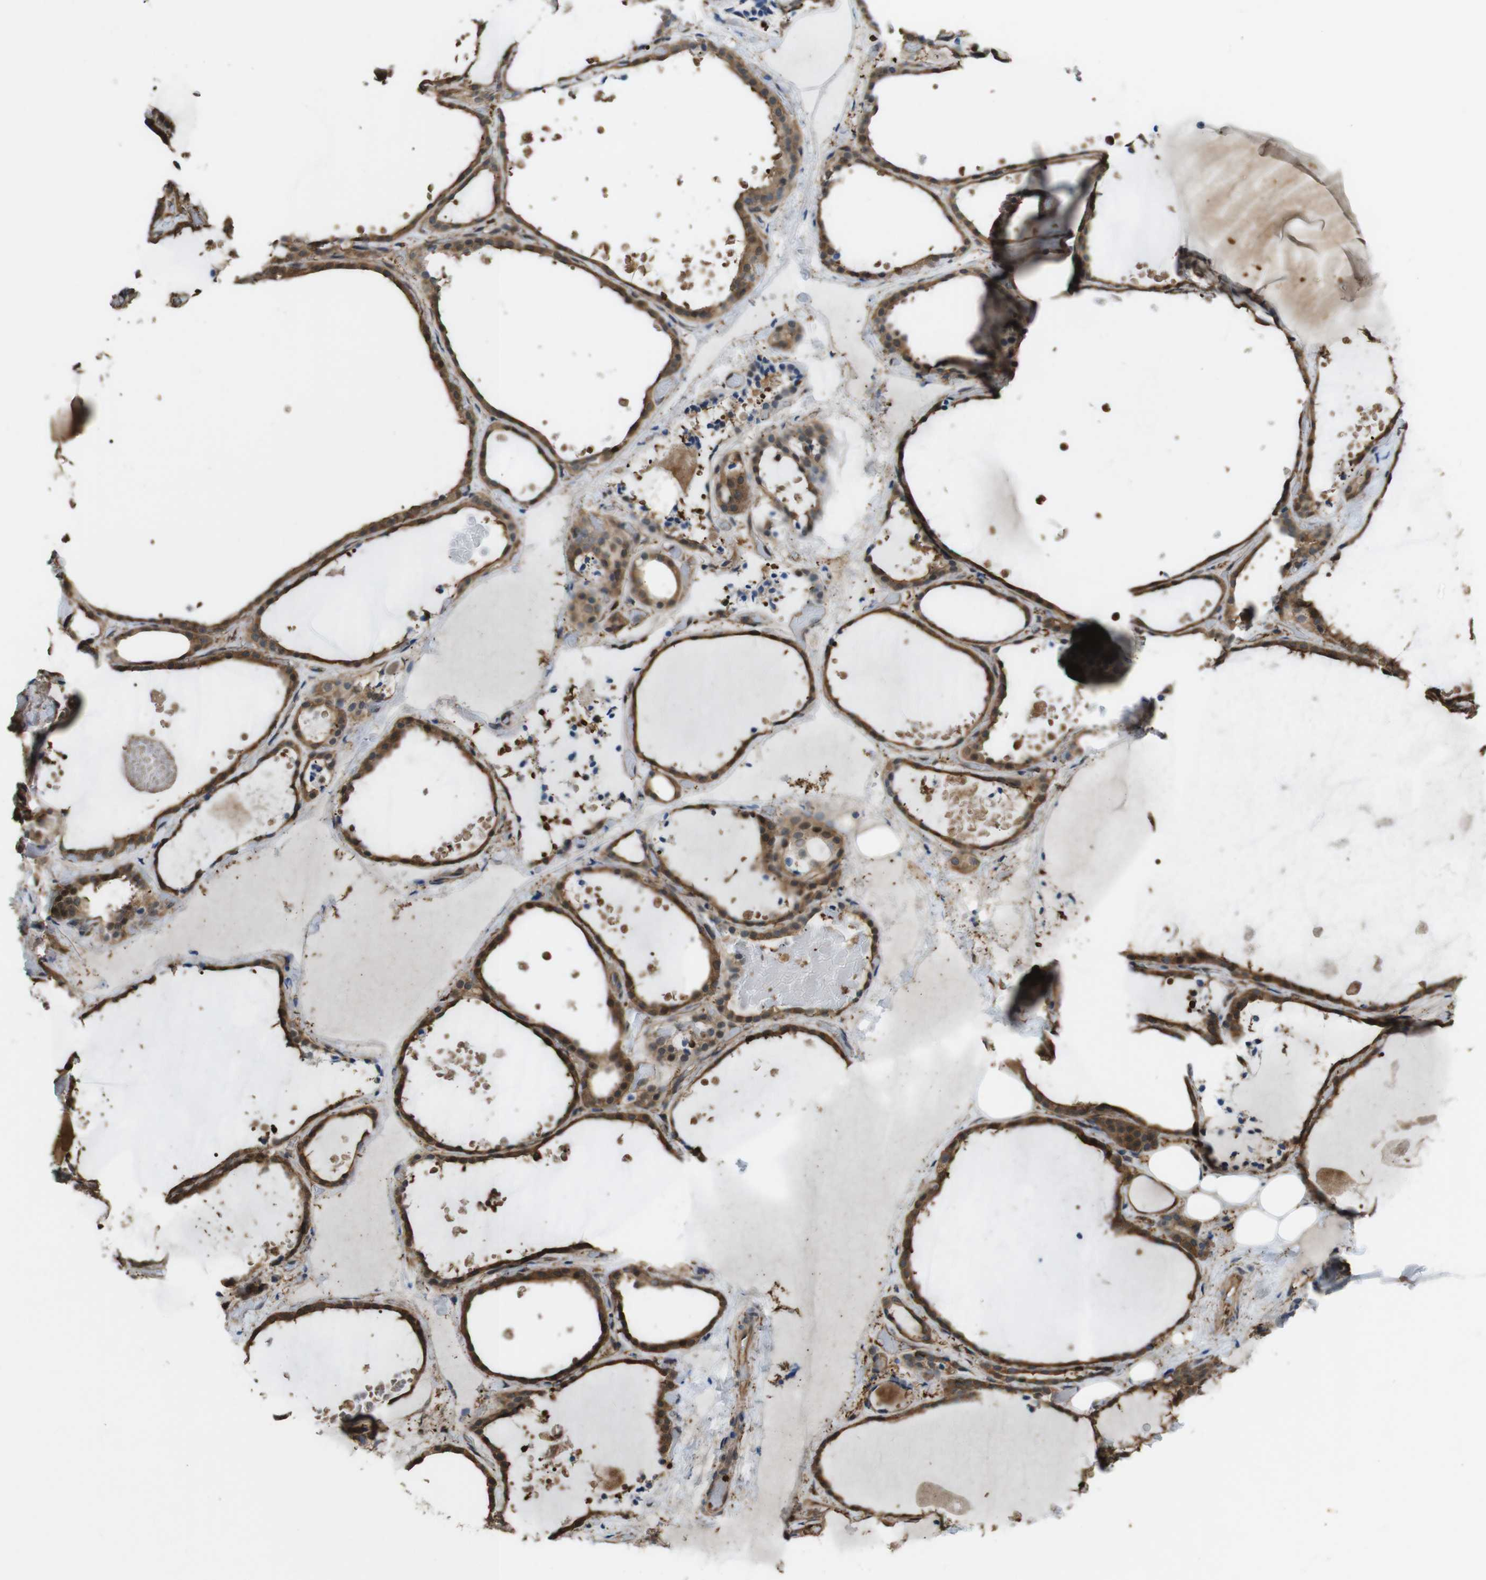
{"staining": {"intensity": "strong", "quantity": ">75%", "location": "cytoplasmic/membranous"}, "tissue": "thyroid gland", "cell_type": "Glandular cells", "image_type": "normal", "snomed": [{"axis": "morphology", "description": "Normal tissue, NOS"}, {"axis": "topography", "description": "Thyroid gland"}], "caption": "Benign thyroid gland was stained to show a protein in brown. There is high levels of strong cytoplasmic/membranous expression in about >75% of glandular cells.", "gene": "ARHGDIA", "patient": {"sex": "female", "age": 44}}